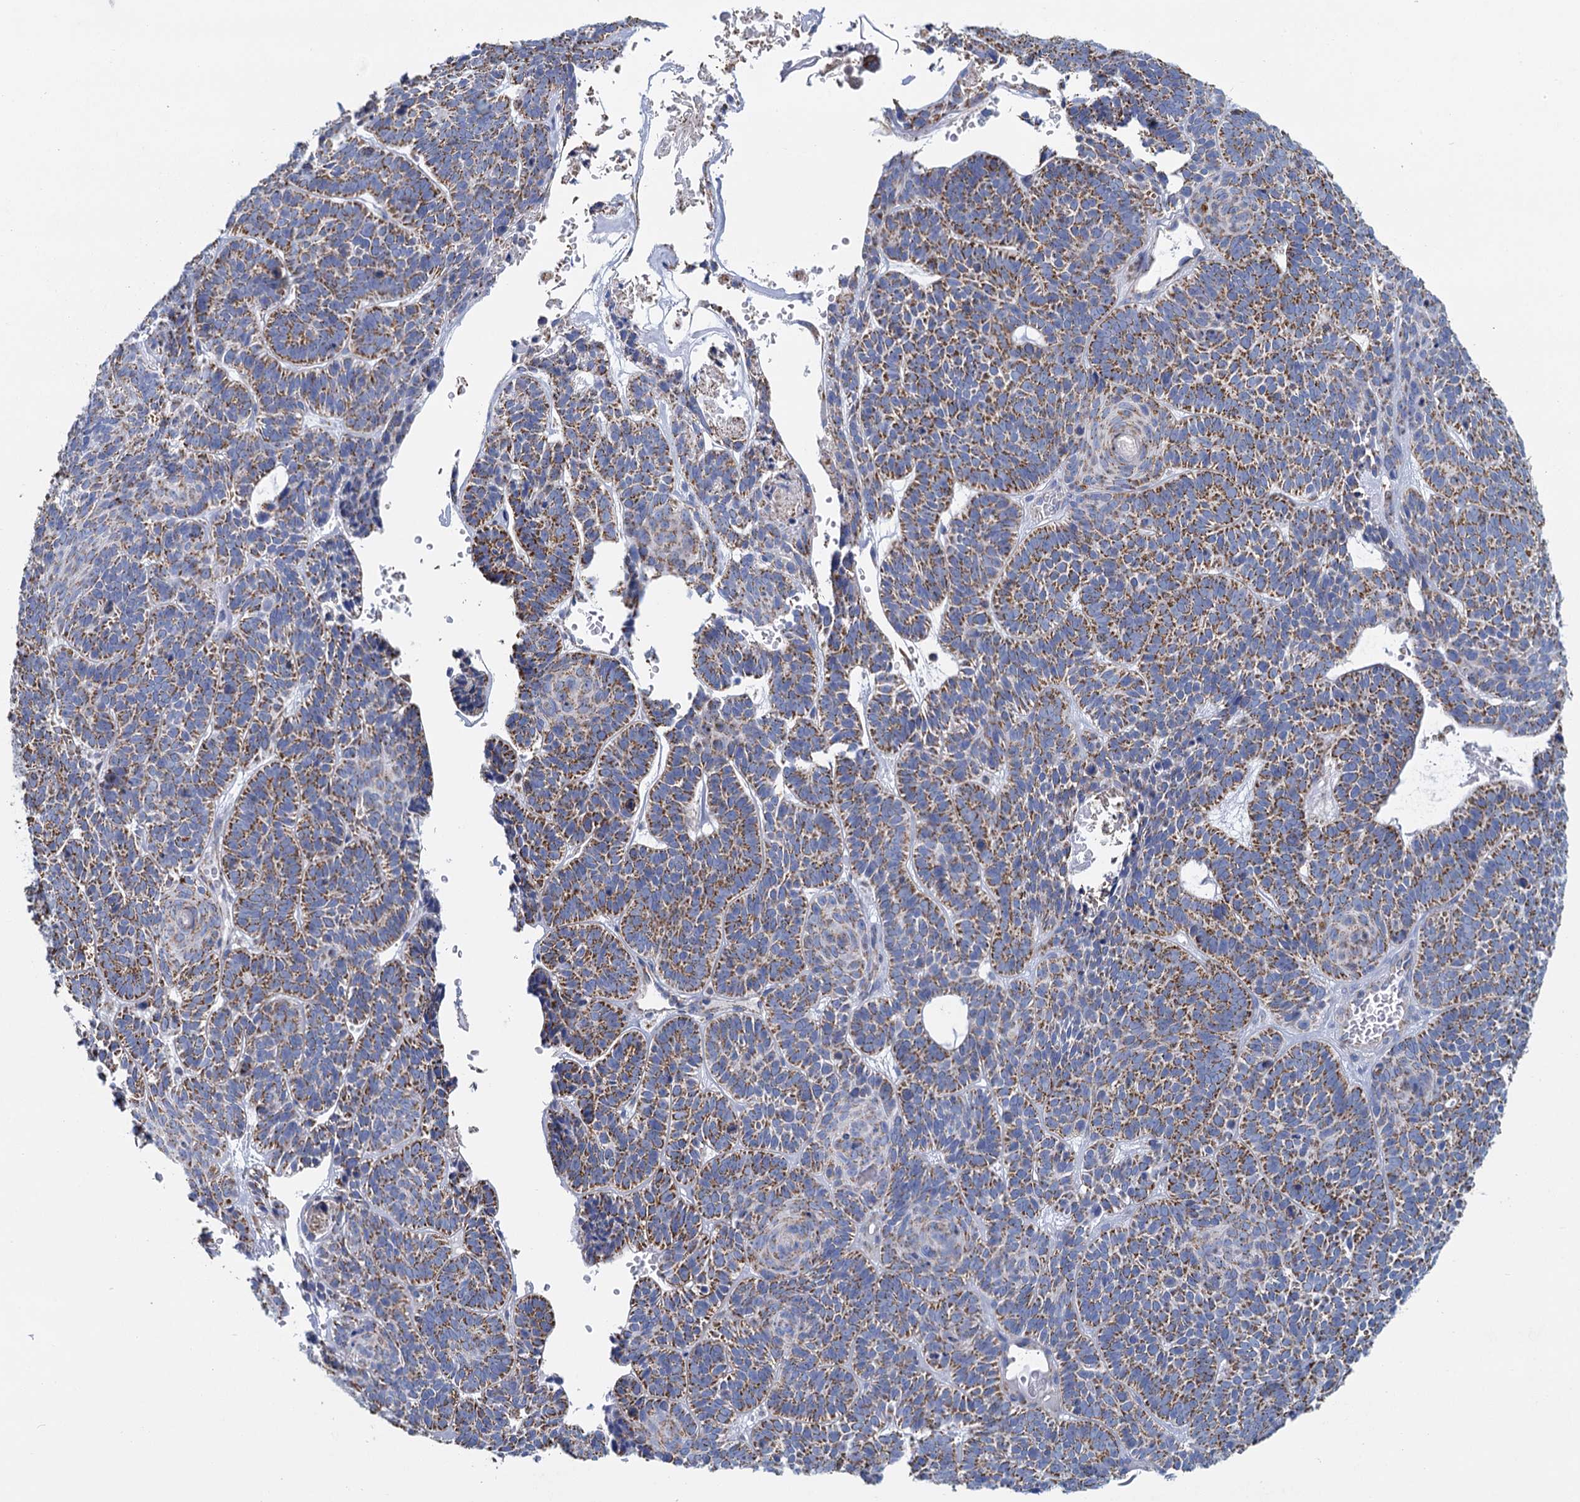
{"staining": {"intensity": "moderate", "quantity": ">75%", "location": "cytoplasmic/membranous"}, "tissue": "skin cancer", "cell_type": "Tumor cells", "image_type": "cancer", "snomed": [{"axis": "morphology", "description": "Basal cell carcinoma"}, {"axis": "topography", "description": "Skin"}], "caption": "Approximately >75% of tumor cells in human skin basal cell carcinoma demonstrate moderate cytoplasmic/membranous protein expression as visualized by brown immunohistochemical staining.", "gene": "CCP110", "patient": {"sex": "male", "age": 85}}